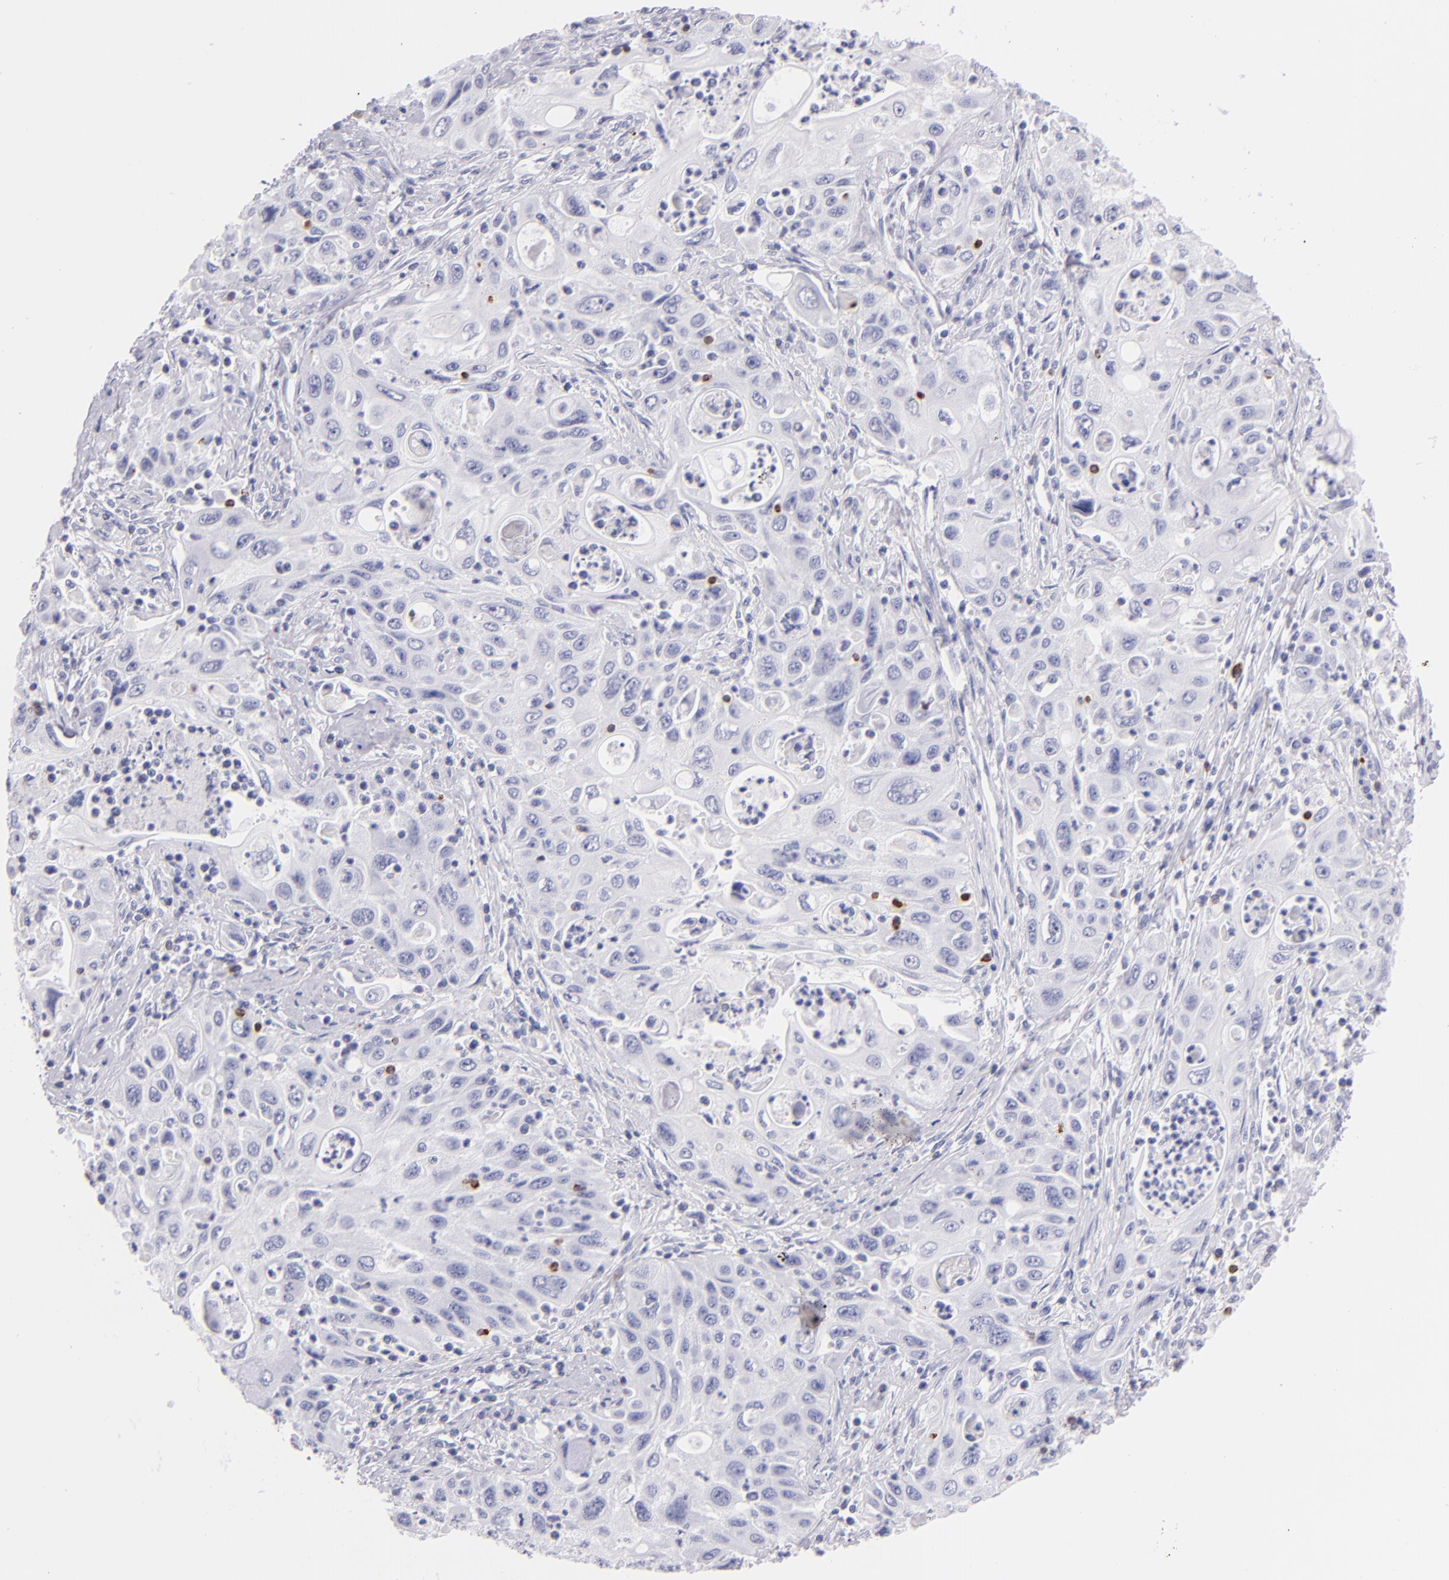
{"staining": {"intensity": "negative", "quantity": "none", "location": "none"}, "tissue": "pancreatic cancer", "cell_type": "Tumor cells", "image_type": "cancer", "snomed": [{"axis": "morphology", "description": "Adenocarcinoma, NOS"}, {"axis": "topography", "description": "Pancreas"}], "caption": "This histopathology image is of pancreatic adenocarcinoma stained with immunohistochemistry (IHC) to label a protein in brown with the nuclei are counter-stained blue. There is no positivity in tumor cells.", "gene": "PRF1", "patient": {"sex": "male", "age": 70}}